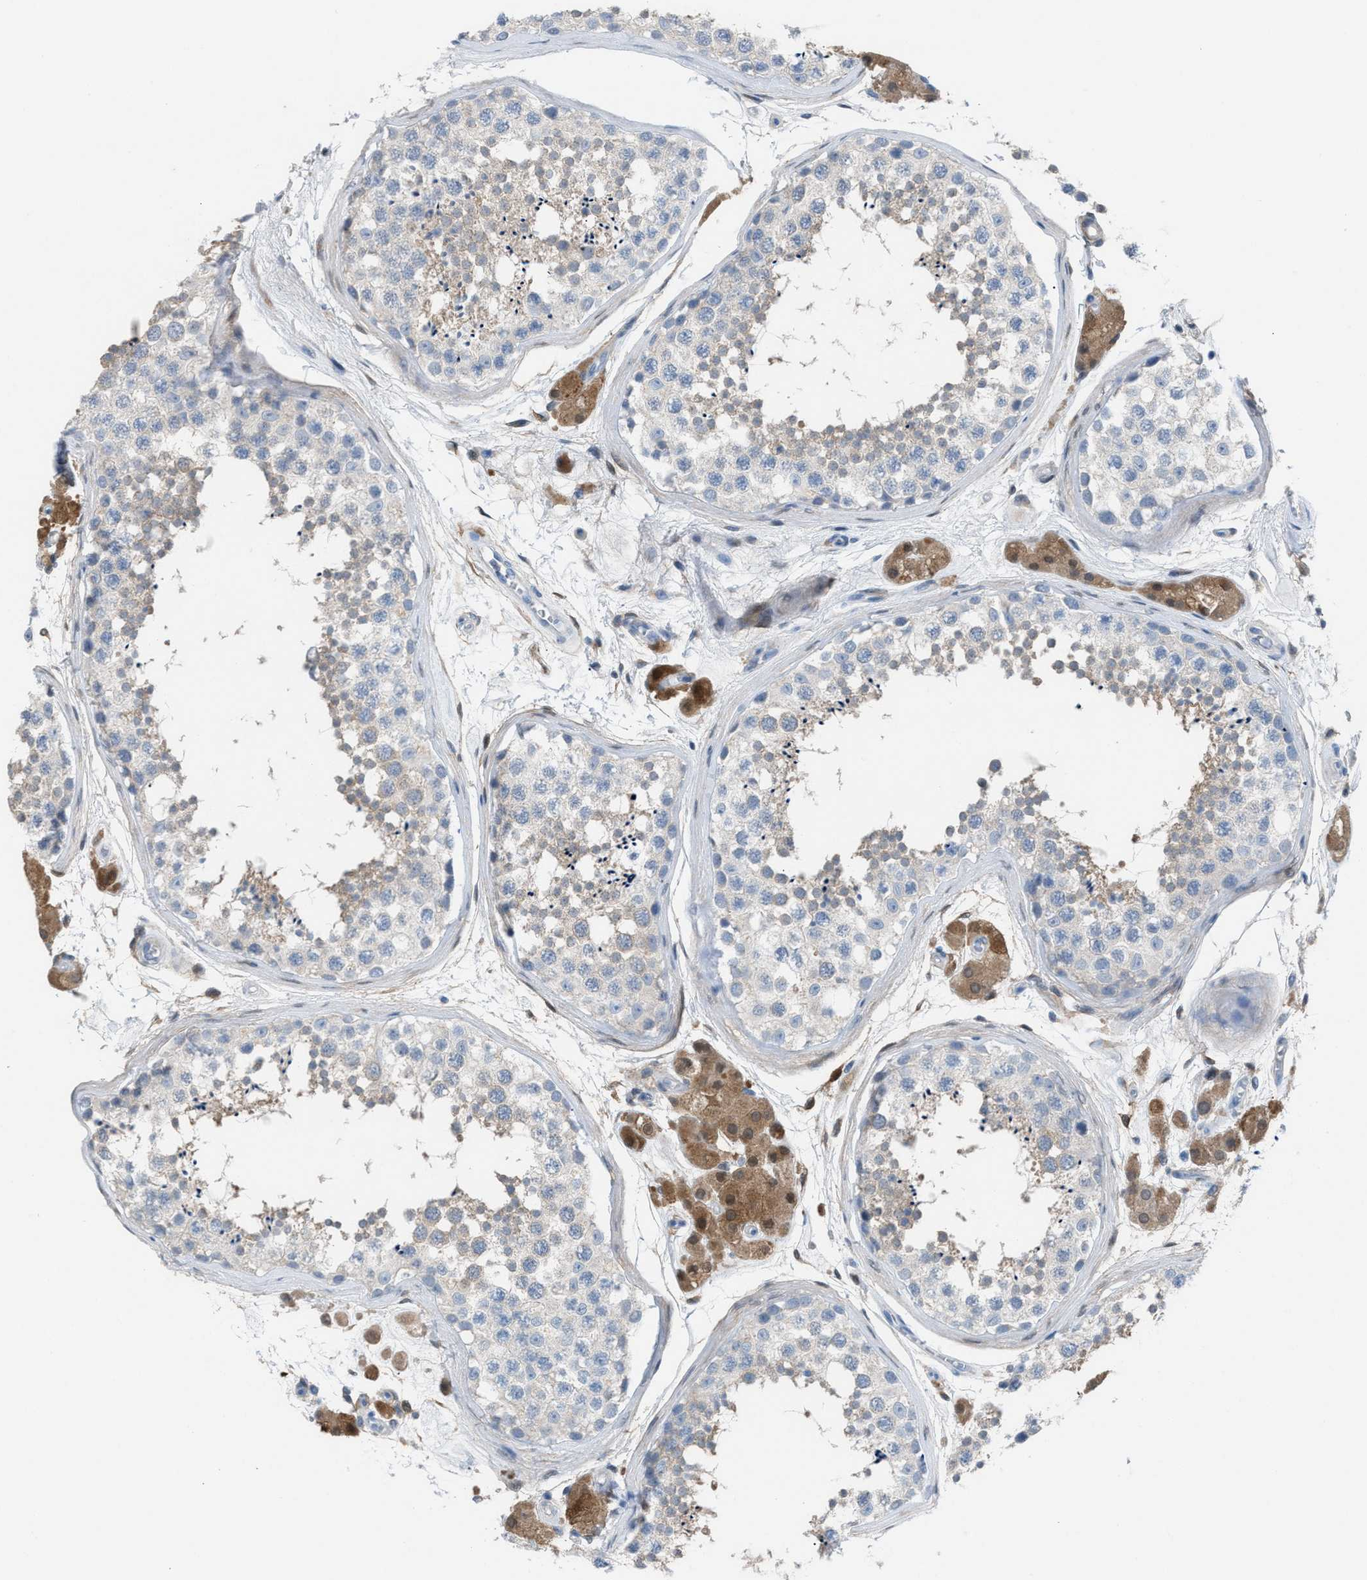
{"staining": {"intensity": "weak", "quantity": "<25%", "location": "cytoplasmic/membranous"}, "tissue": "testis", "cell_type": "Cells in seminiferous ducts", "image_type": "normal", "snomed": [{"axis": "morphology", "description": "Normal tissue, NOS"}, {"axis": "topography", "description": "Testis"}], "caption": "Immunohistochemistry of unremarkable human testis reveals no staining in cells in seminiferous ducts.", "gene": "ASPA", "patient": {"sex": "male", "age": 56}}